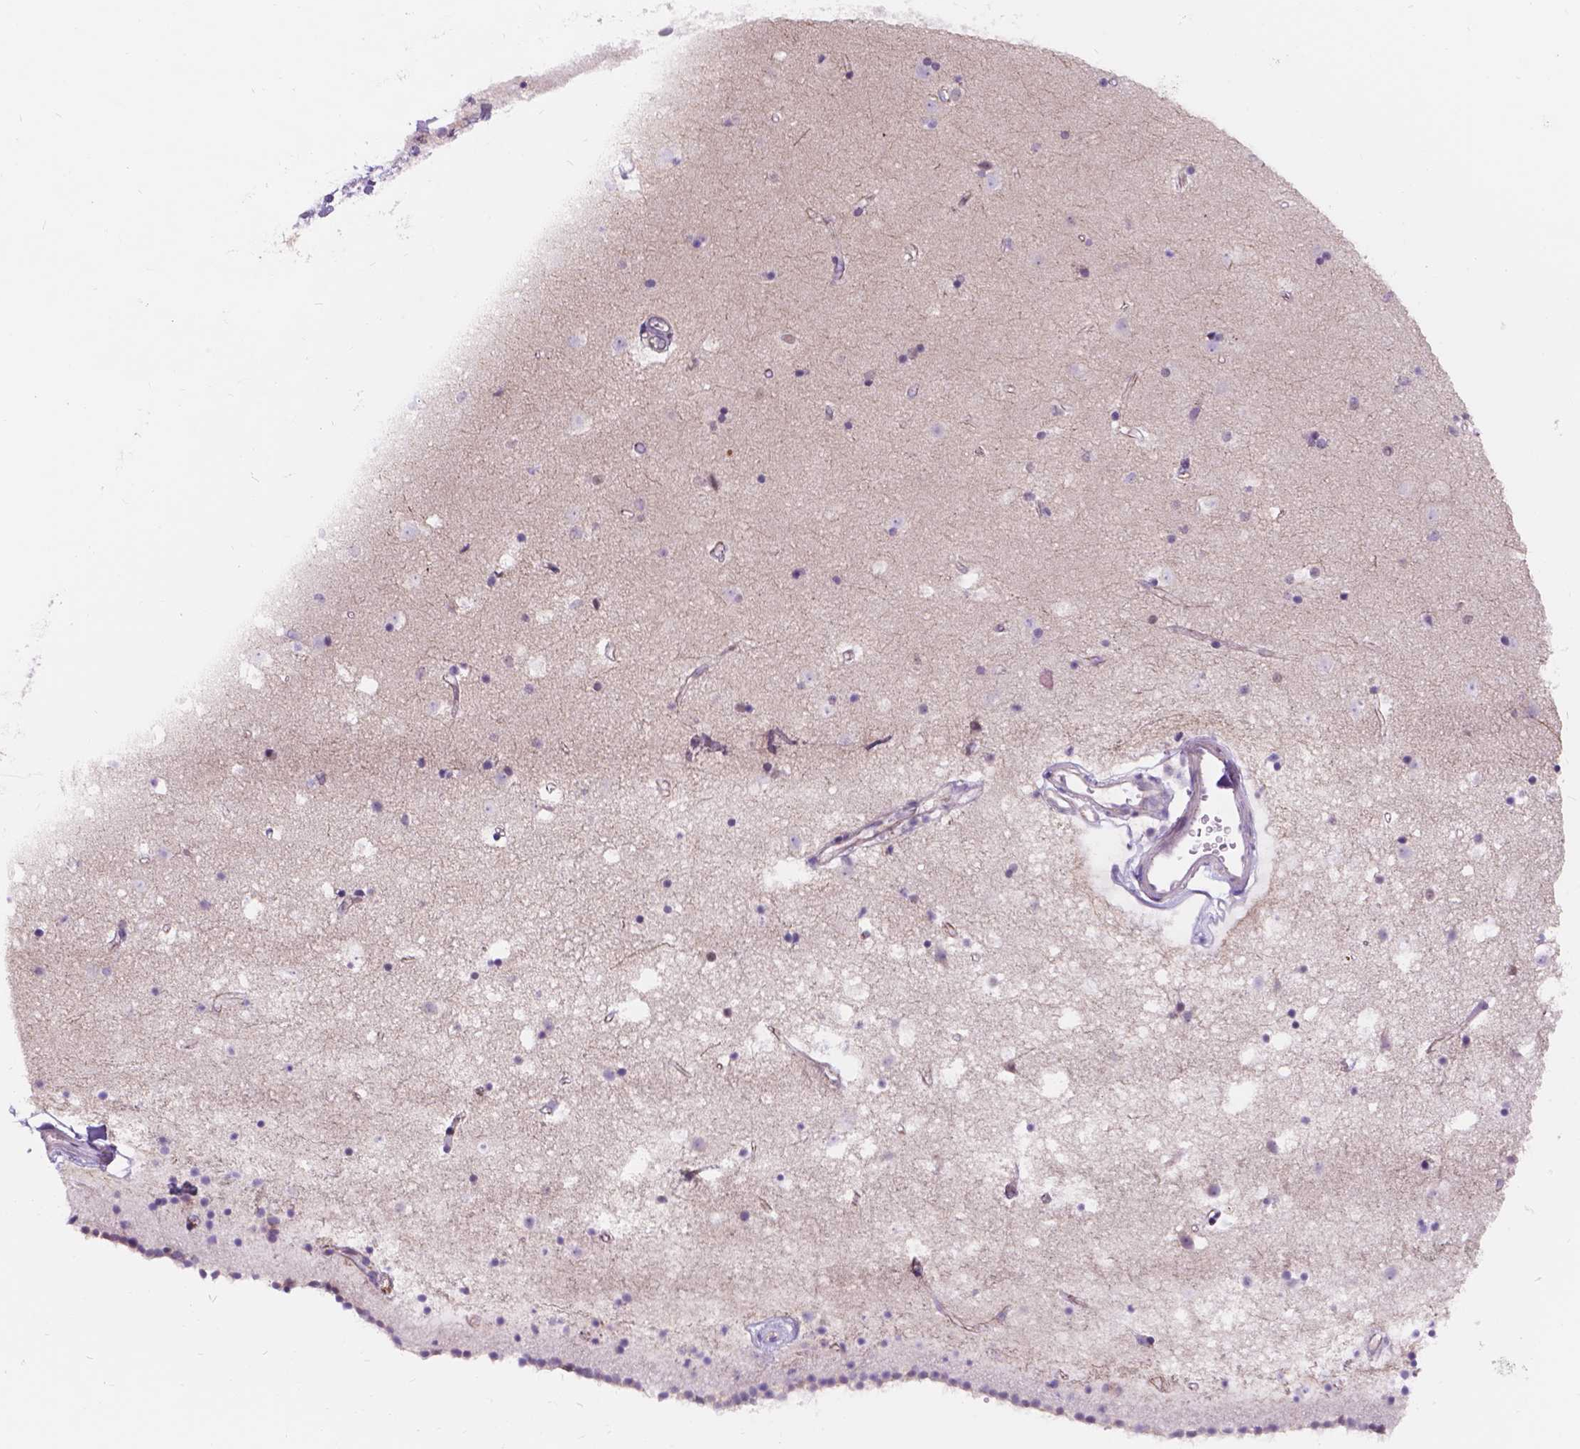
{"staining": {"intensity": "negative", "quantity": "none", "location": "none"}, "tissue": "caudate", "cell_type": "Glial cells", "image_type": "normal", "snomed": [{"axis": "morphology", "description": "Normal tissue, NOS"}, {"axis": "topography", "description": "Lateral ventricle wall"}], "caption": "Immunohistochemistry histopathology image of unremarkable human caudate stained for a protein (brown), which reveals no staining in glial cells. (DAB IHC visualized using brightfield microscopy, high magnification).", "gene": "DCC", "patient": {"sex": "female", "age": 71}}